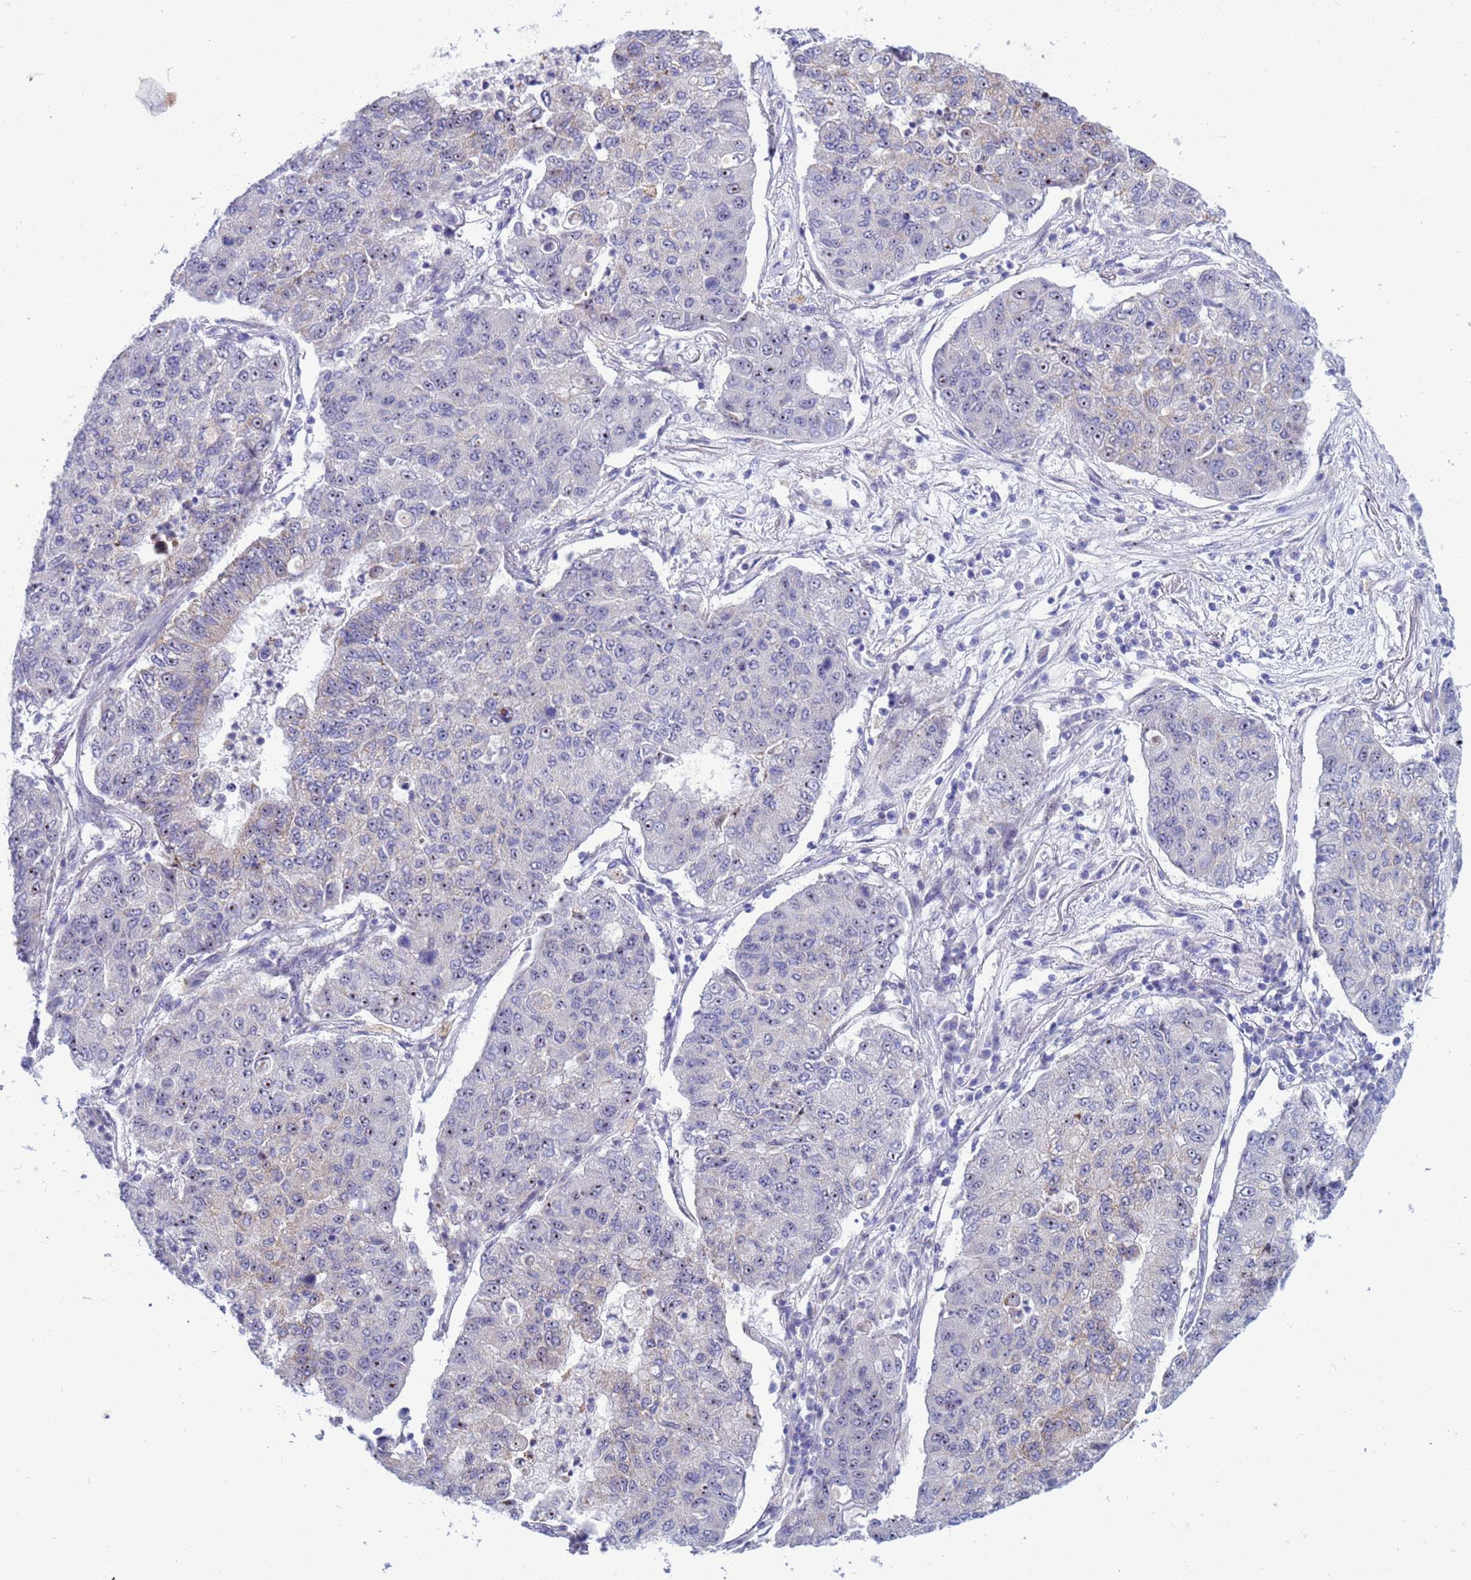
{"staining": {"intensity": "moderate", "quantity": "<25%", "location": "nuclear"}, "tissue": "lung cancer", "cell_type": "Tumor cells", "image_type": "cancer", "snomed": [{"axis": "morphology", "description": "Squamous cell carcinoma, NOS"}, {"axis": "topography", "description": "Lung"}], "caption": "Human lung cancer (squamous cell carcinoma) stained with a brown dye demonstrates moderate nuclear positive expression in about <25% of tumor cells.", "gene": "LRATD1", "patient": {"sex": "male", "age": 74}}